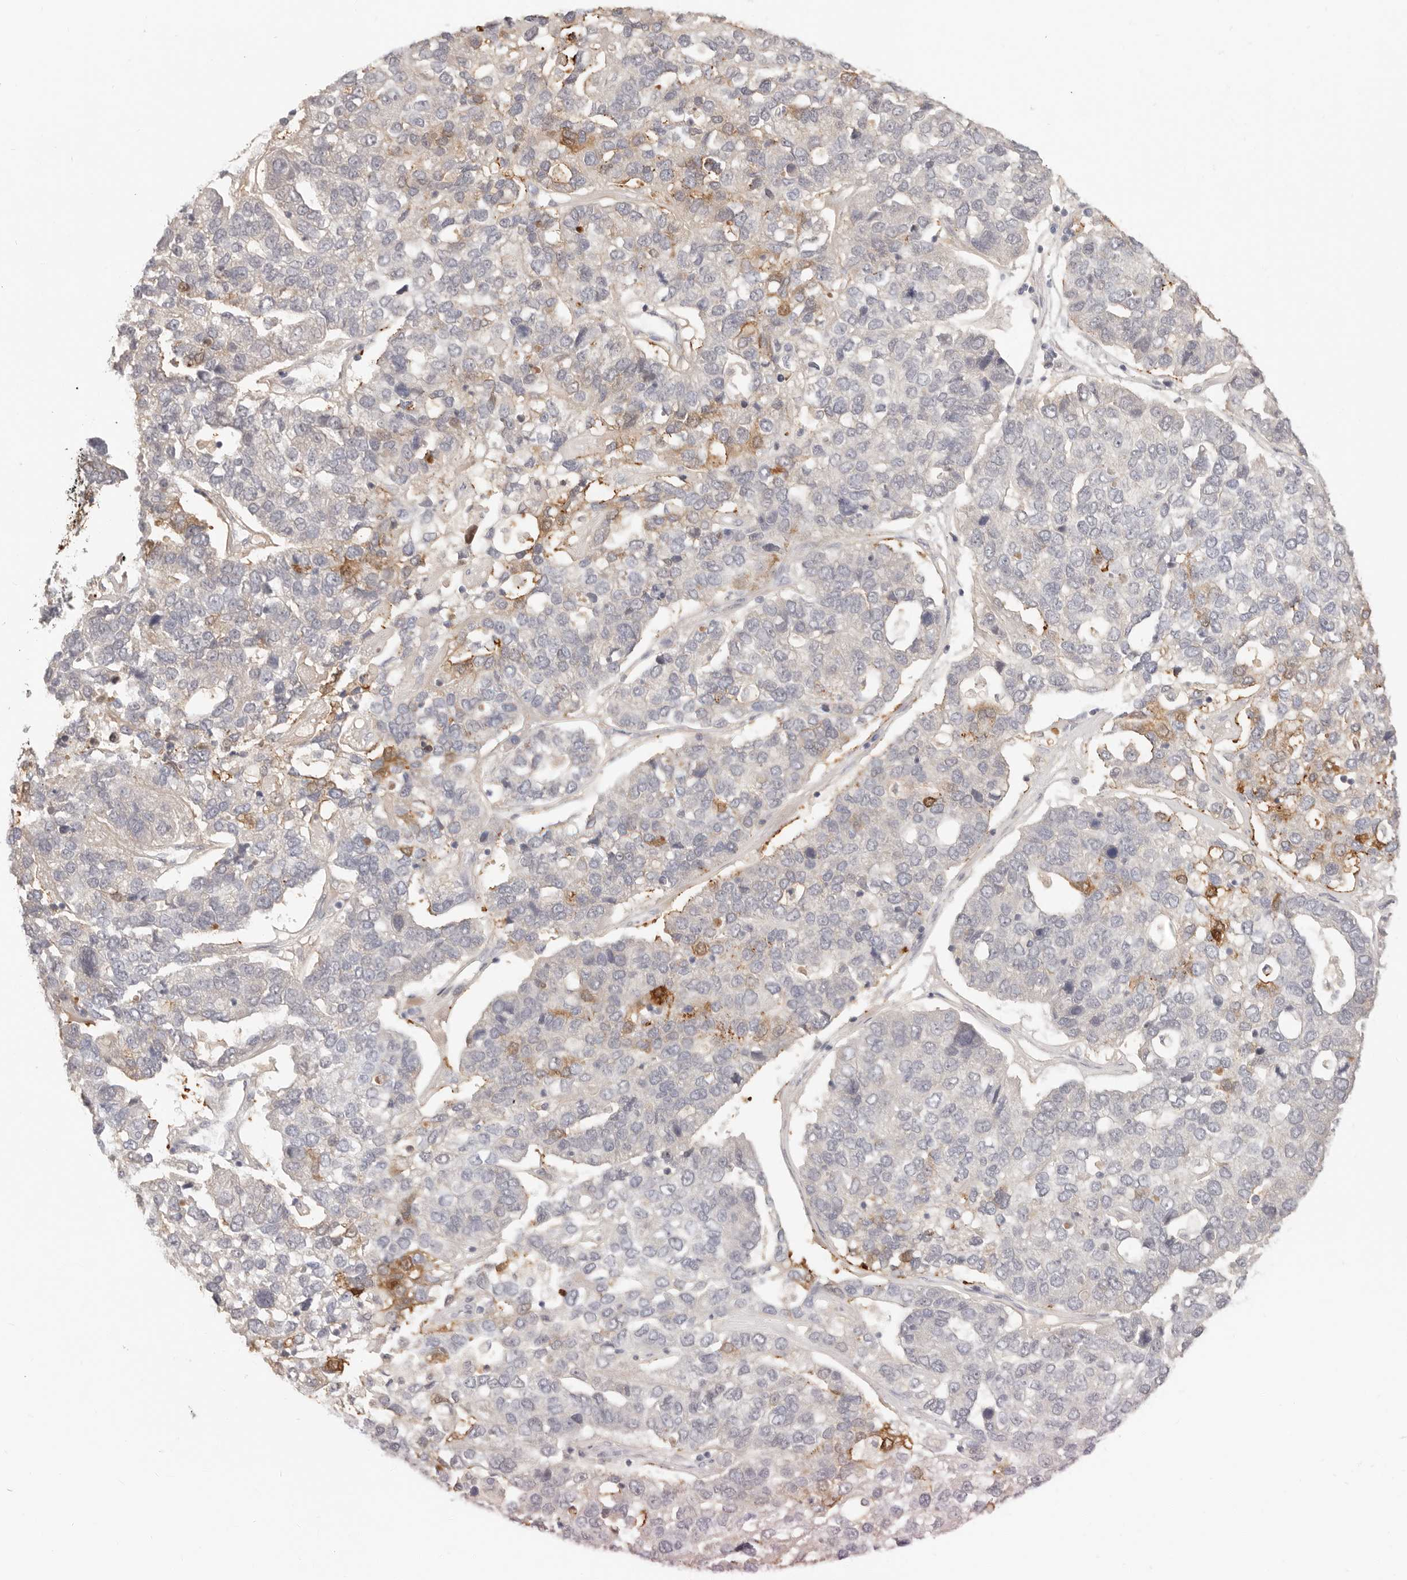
{"staining": {"intensity": "moderate", "quantity": "<25%", "location": "cytoplasmic/membranous"}, "tissue": "pancreatic cancer", "cell_type": "Tumor cells", "image_type": "cancer", "snomed": [{"axis": "morphology", "description": "Adenocarcinoma, NOS"}, {"axis": "topography", "description": "Pancreas"}], "caption": "Protein analysis of pancreatic adenocarcinoma tissue exhibits moderate cytoplasmic/membranous staining in approximately <25% of tumor cells.", "gene": "FABP1", "patient": {"sex": "female", "age": 61}}